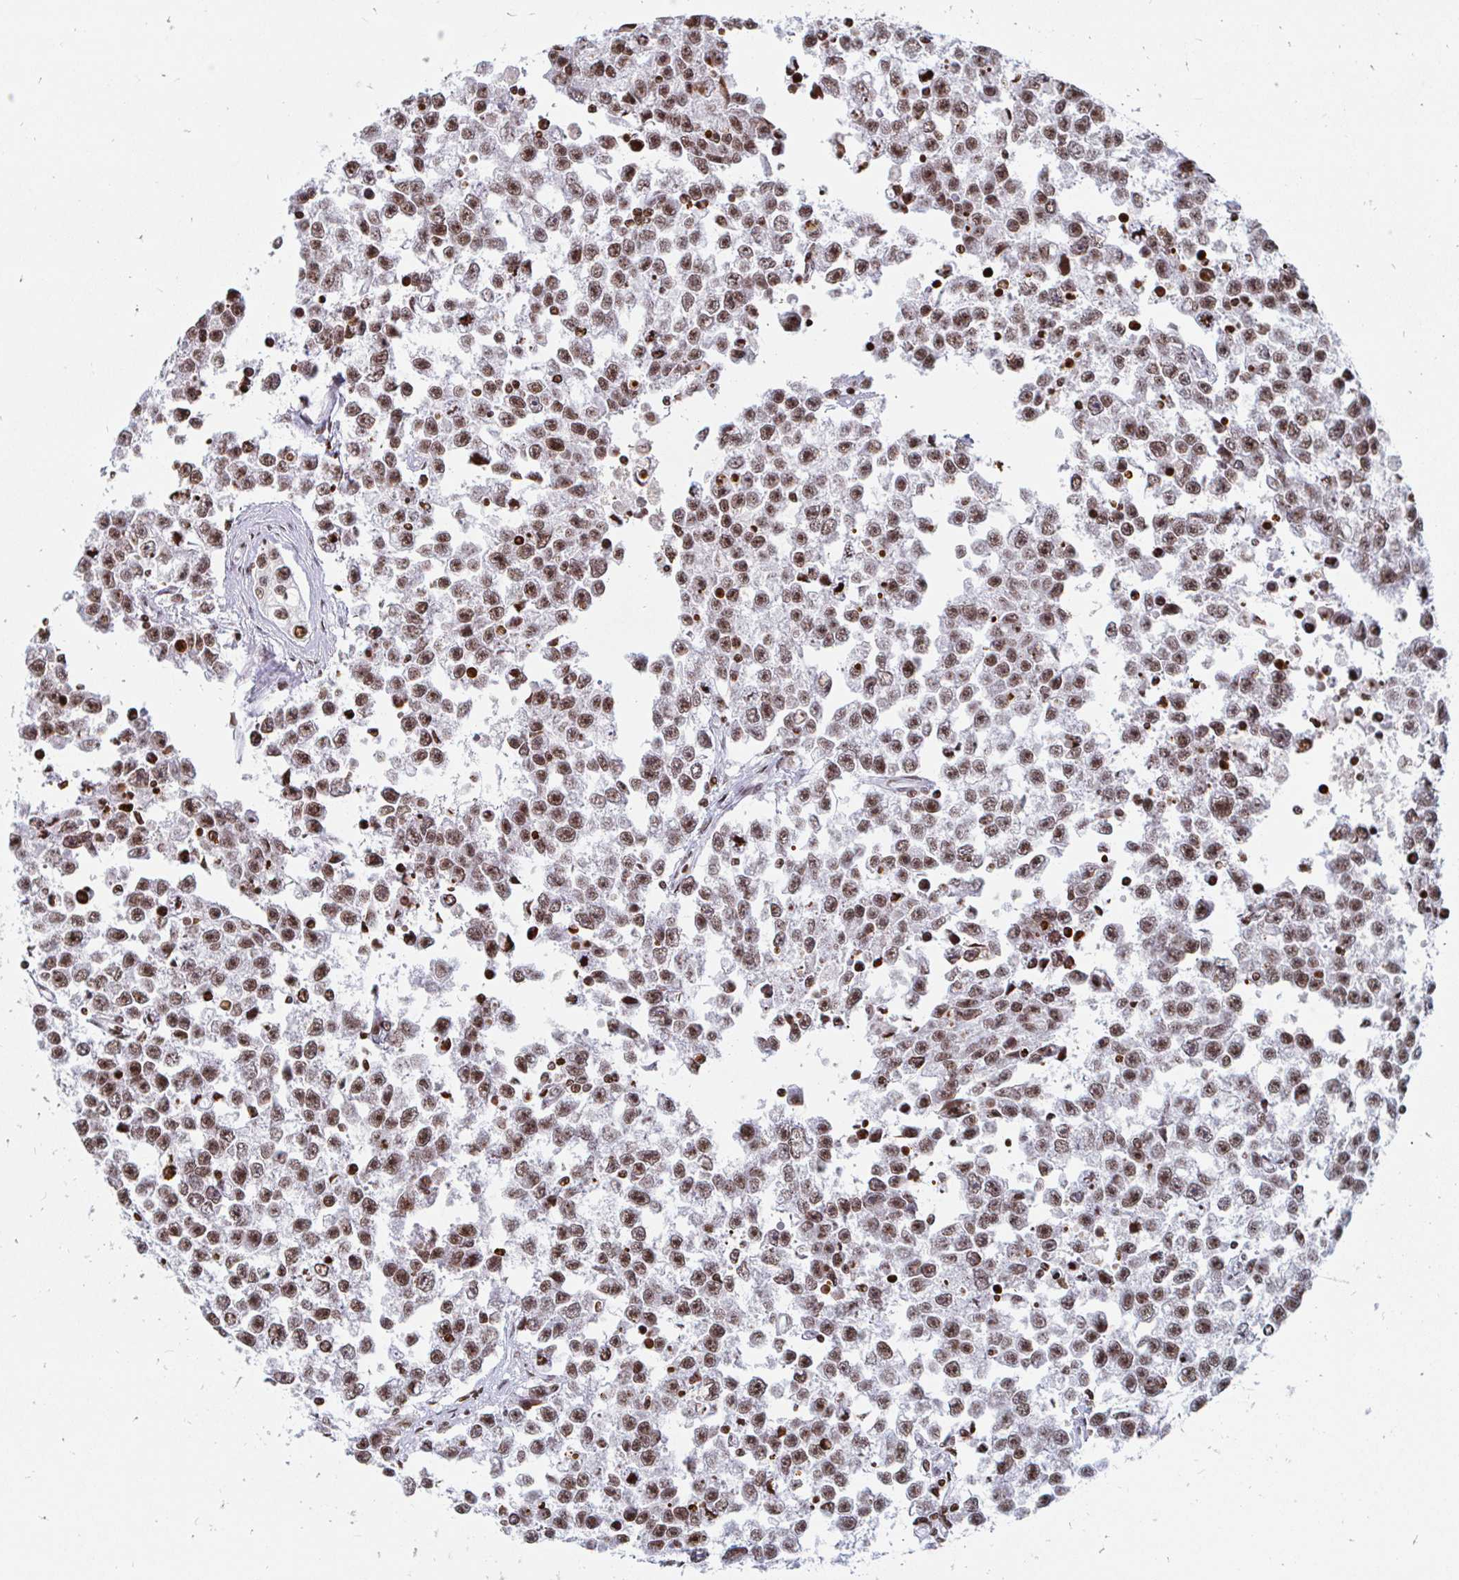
{"staining": {"intensity": "moderate", "quantity": ">75%", "location": "nuclear"}, "tissue": "testis cancer", "cell_type": "Tumor cells", "image_type": "cancer", "snomed": [{"axis": "morphology", "description": "Seminoma, NOS"}, {"axis": "topography", "description": "Testis"}], "caption": "The photomicrograph demonstrates staining of testis cancer (seminoma), revealing moderate nuclear protein staining (brown color) within tumor cells. The protein of interest is shown in brown color, while the nuclei are stained blue.", "gene": "HOXC10", "patient": {"sex": "male", "age": 26}}